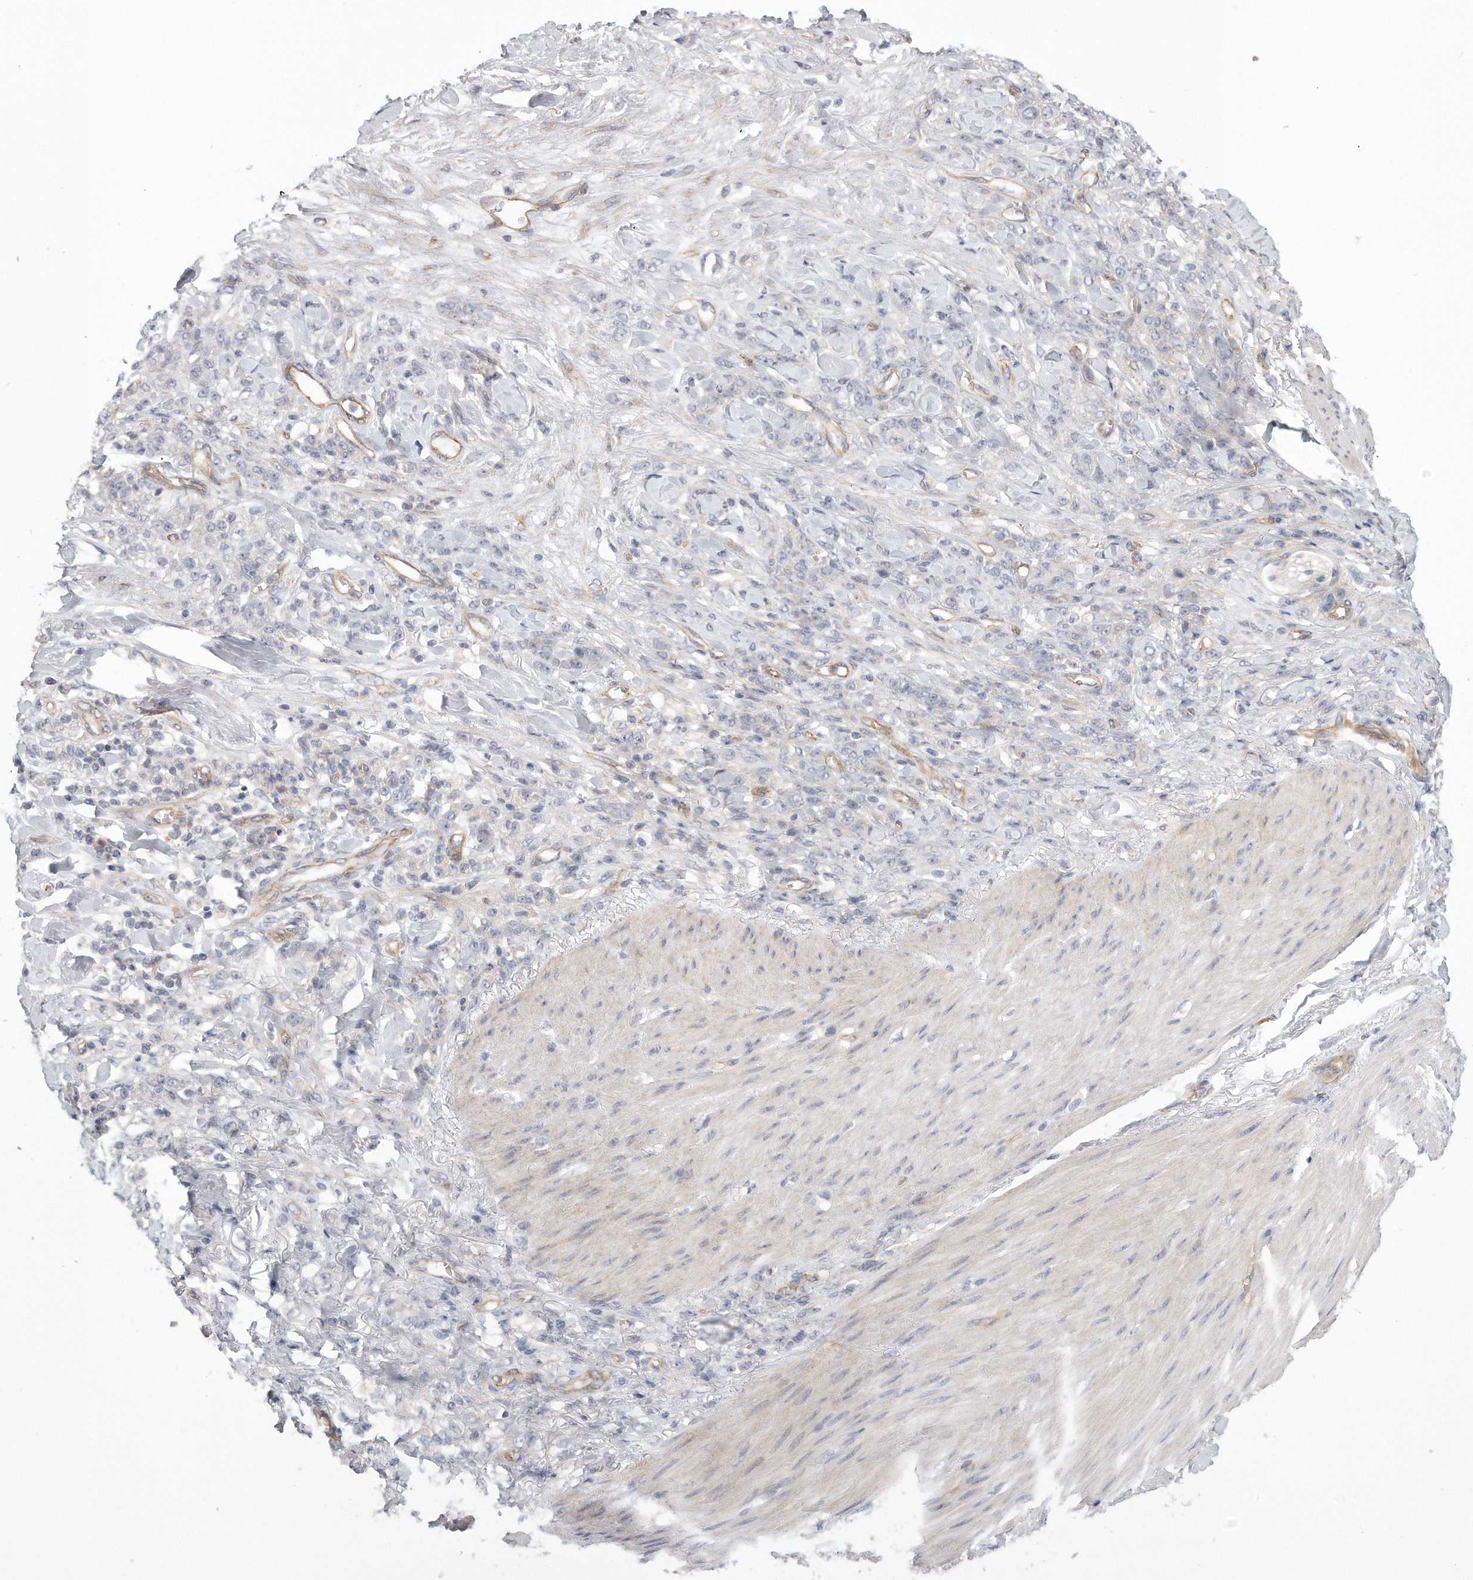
{"staining": {"intensity": "negative", "quantity": "none", "location": "none"}, "tissue": "stomach cancer", "cell_type": "Tumor cells", "image_type": "cancer", "snomed": [{"axis": "morphology", "description": "Normal tissue, NOS"}, {"axis": "morphology", "description": "Adenocarcinoma, NOS"}, {"axis": "topography", "description": "Stomach"}], "caption": "Tumor cells are negative for protein expression in human stomach adenocarcinoma.", "gene": "MTERF4", "patient": {"sex": "male", "age": 82}}